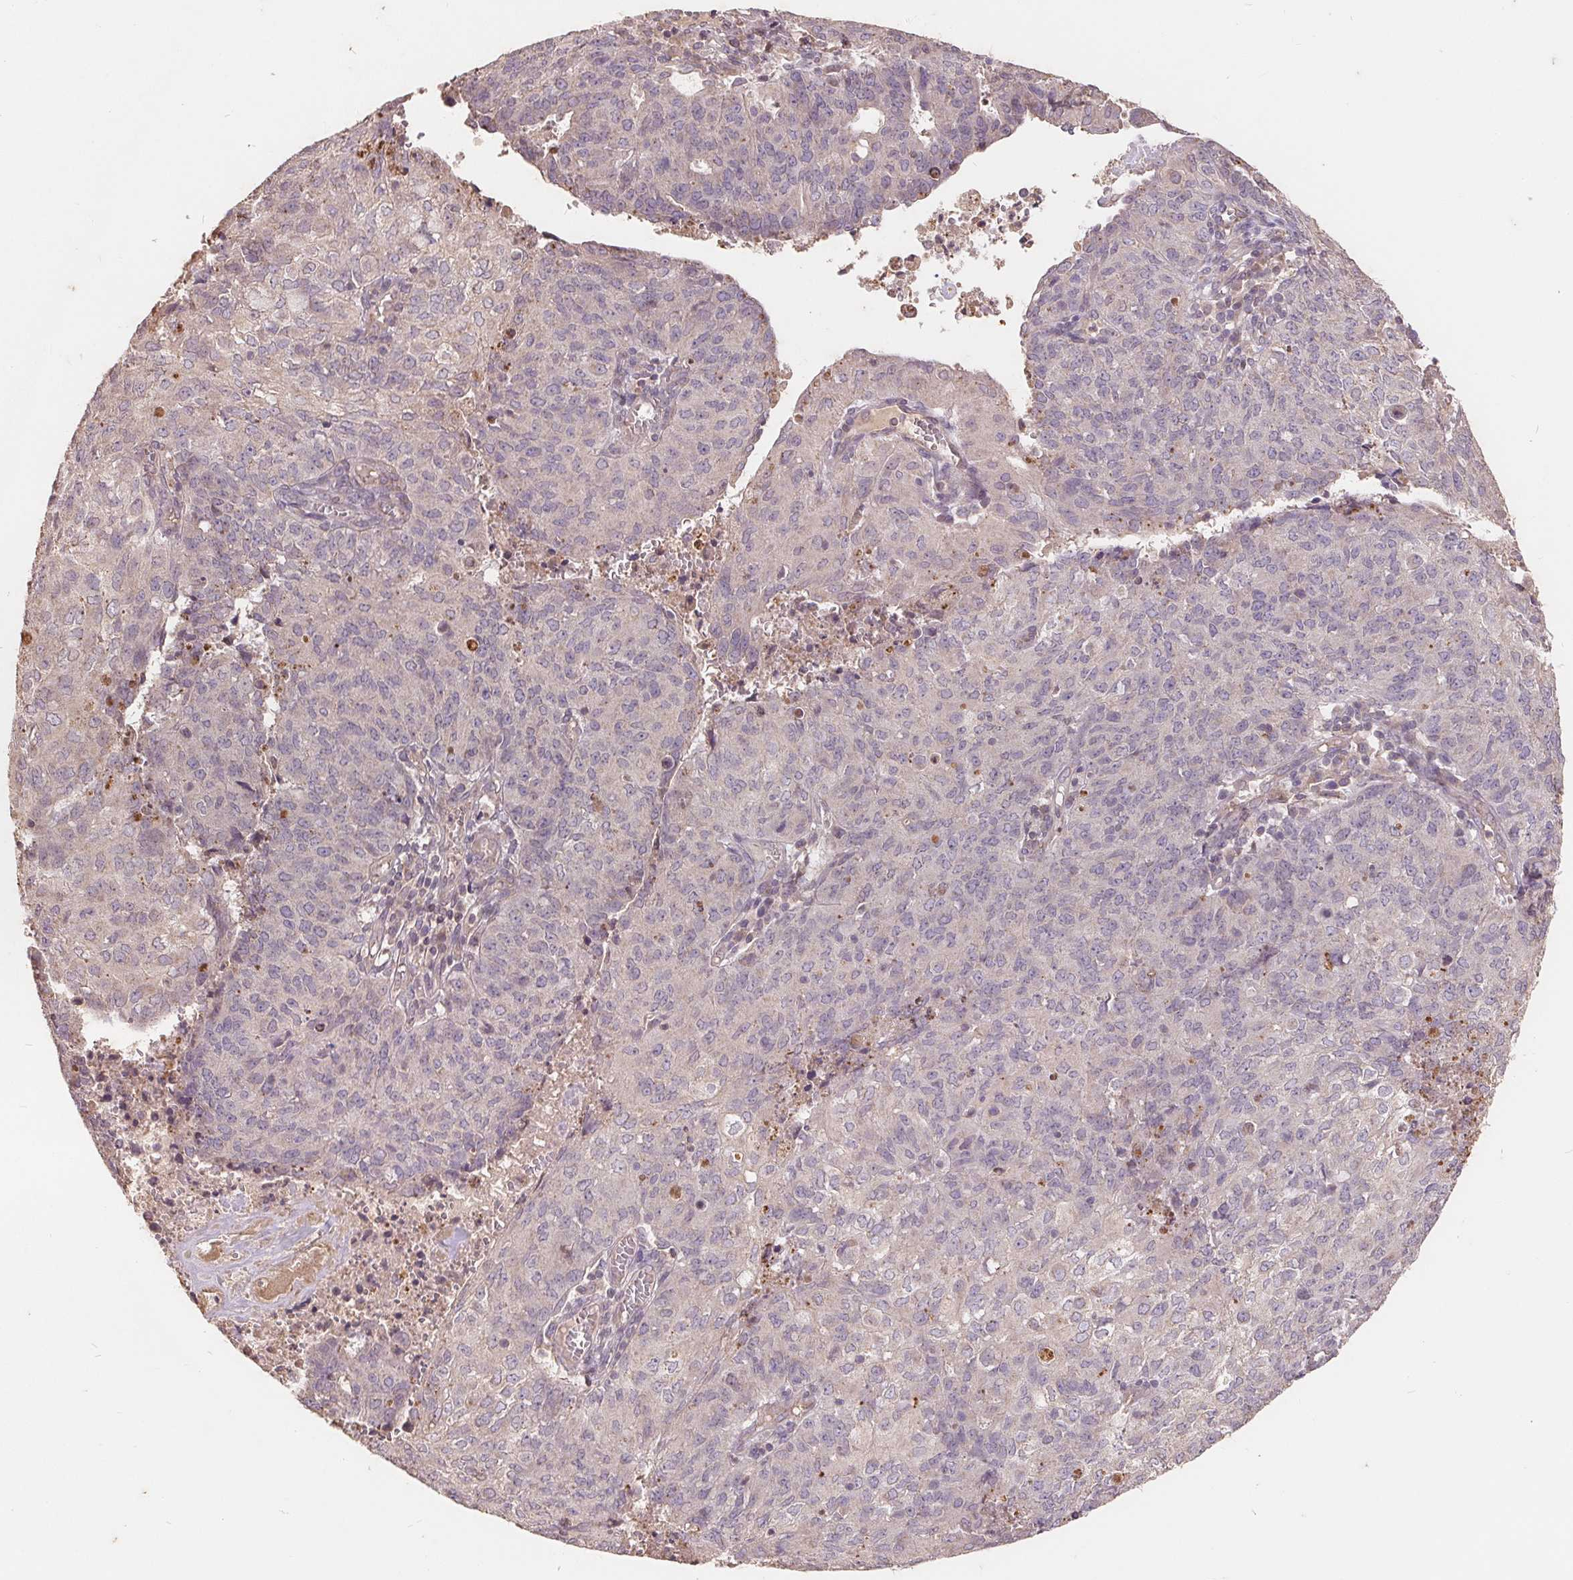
{"staining": {"intensity": "negative", "quantity": "none", "location": "none"}, "tissue": "endometrial cancer", "cell_type": "Tumor cells", "image_type": "cancer", "snomed": [{"axis": "morphology", "description": "Adenocarcinoma, NOS"}, {"axis": "topography", "description": "Endometrium"}], "caption": "The photomicrograph demonstrates no significant expression in tumor cells of endometrial adenocarcinoma.", "gene": "CDIPT", "patient": {"sex": "female", "age": 82}}